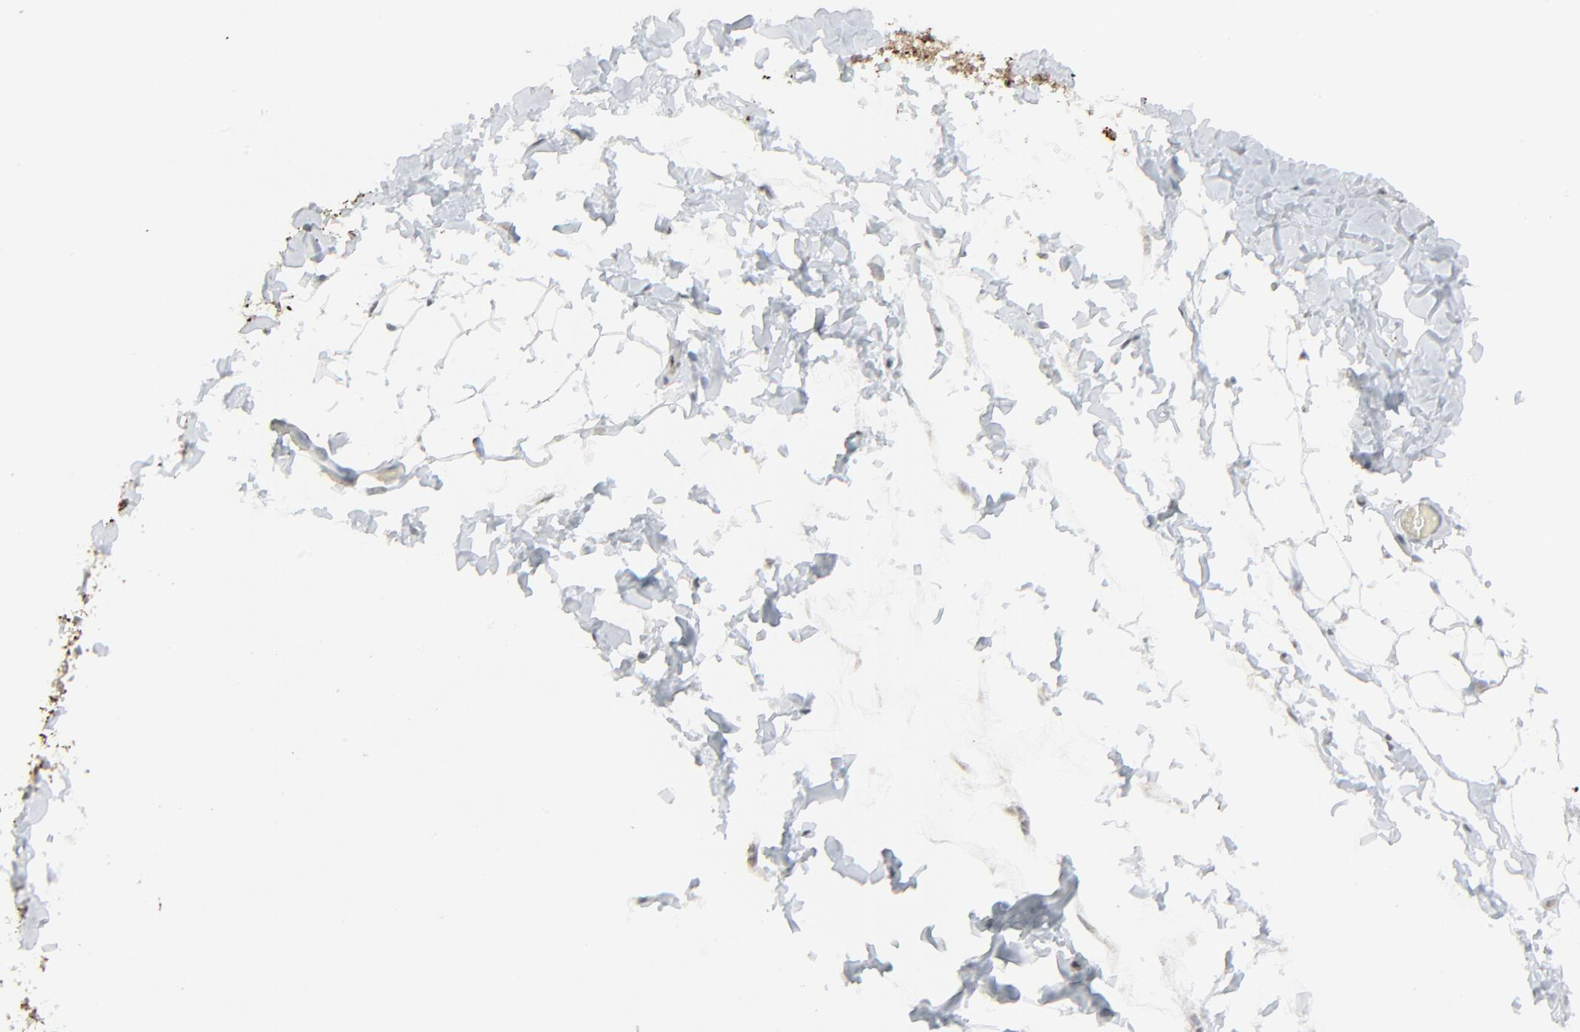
{"staining": {"intensity": "negative", "quantity": "none", "location": "none"}, "tissue": "adipose tissue", "cell_type": "Adipocytes", "image_type": "normal", "snomed": [{"axis": "morphology", "description": "Normal tissue, NOS"}, {"axis": "topography", "description": "Soft tissue"}], "caption": "Histopathology image shows no protein staining in adipocytes of unremarkable adipose tissue.", "gene": "FBXO28", "patient": {"sex": "male", "age": 26}}